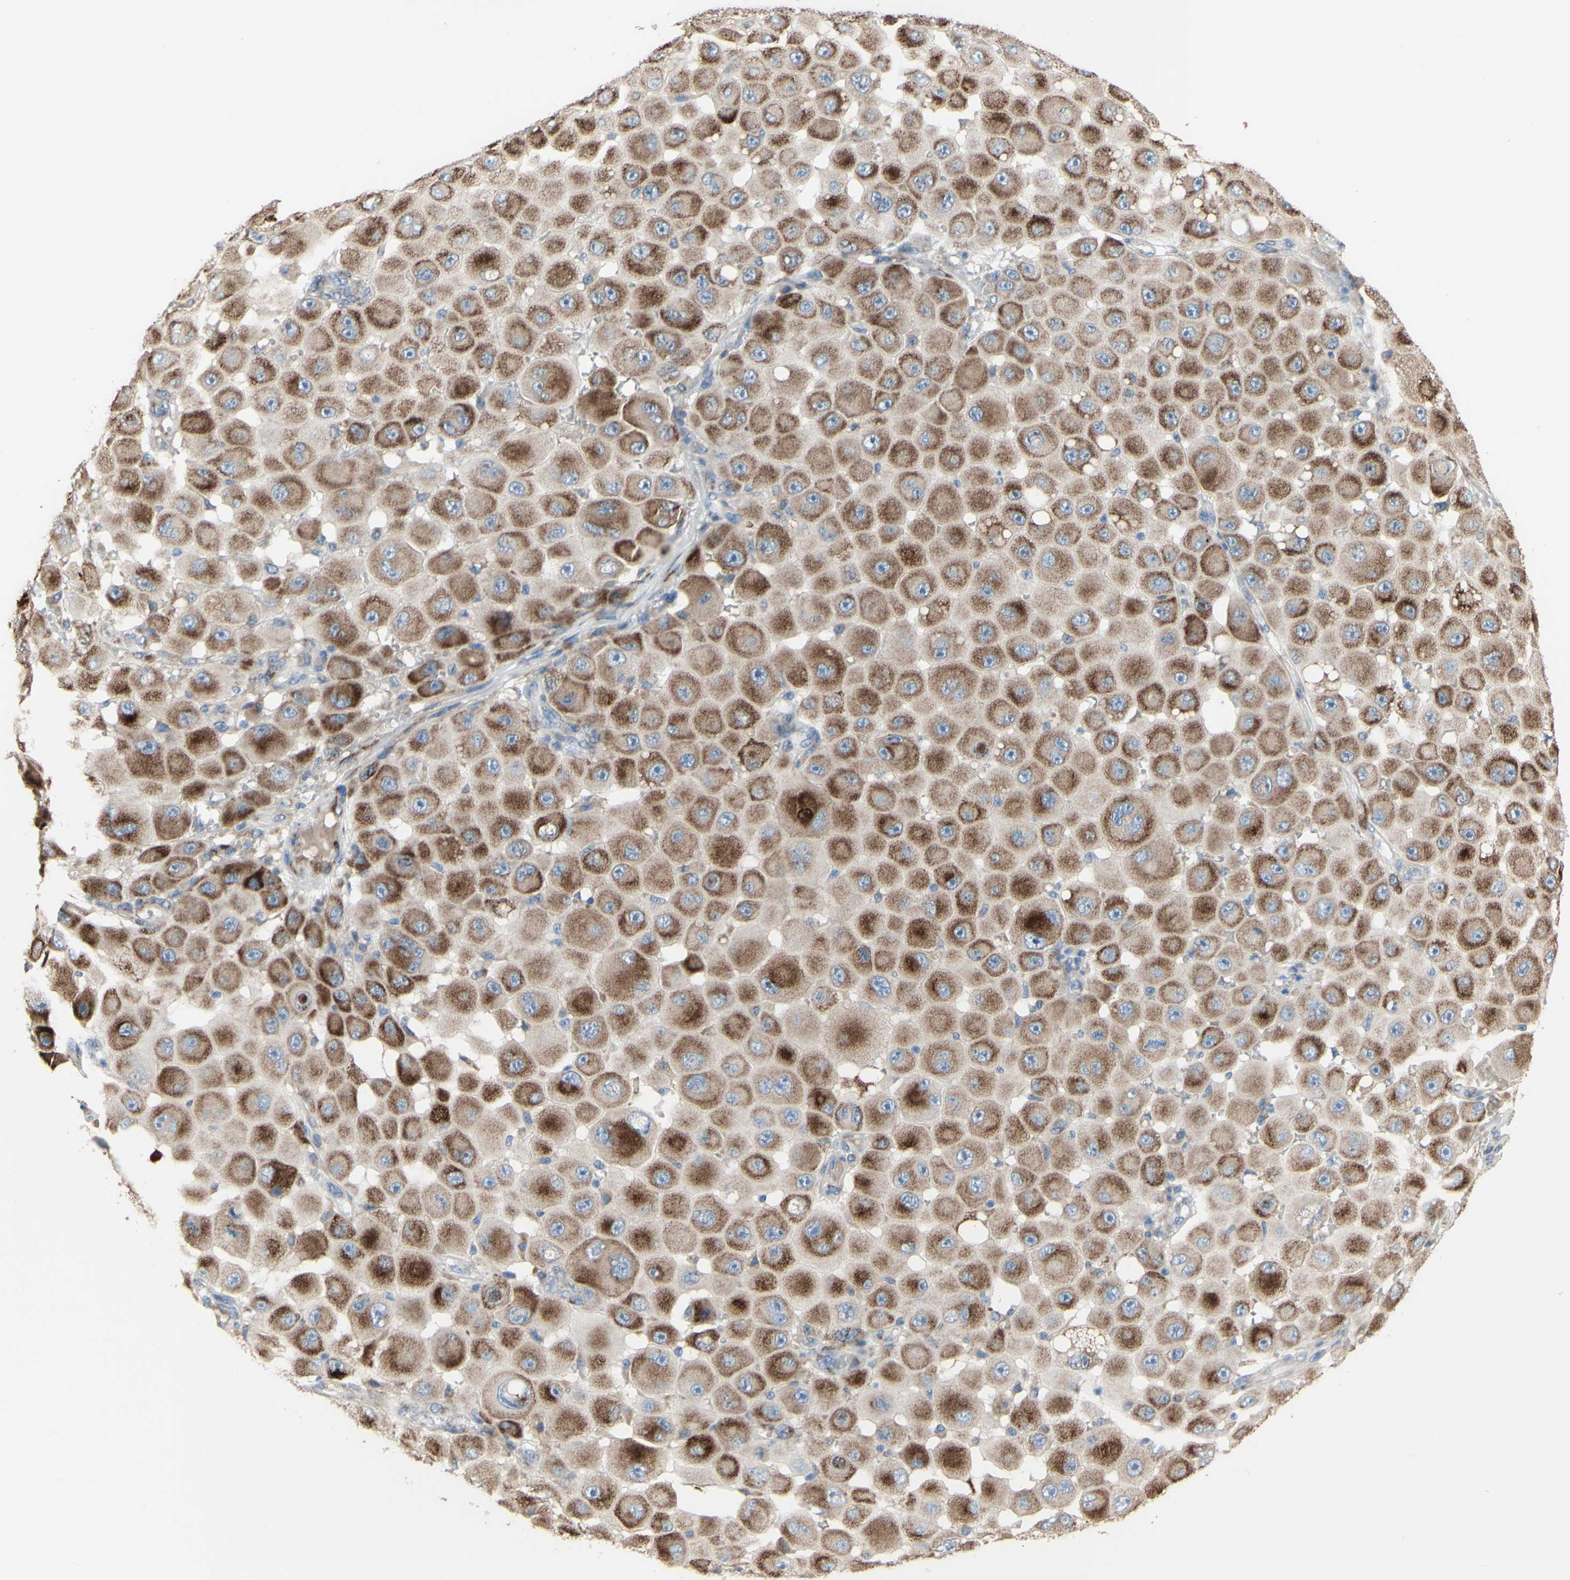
{"staining": {"intensity": "moderate", "quantity": ">75%", "location": "cytoplasmic/membranous"}, "tissue": "melanoma", "cell_type": "Tumor cells", "image_type": "cancer", "snomed": [{"axis": "morphology", "description": "Malignant melanoma, NOS"}, {"axis": "topography", "description": "Skin"}], "caption": "Immunohistochemical staining of malignant melanoma demonstrates medium levels of moderate cytoplasmic/membranous protein staining in about >75% of tumor cells.", "gene": "AGPAT5", "patient": {"sex": "female", "age": 81}}